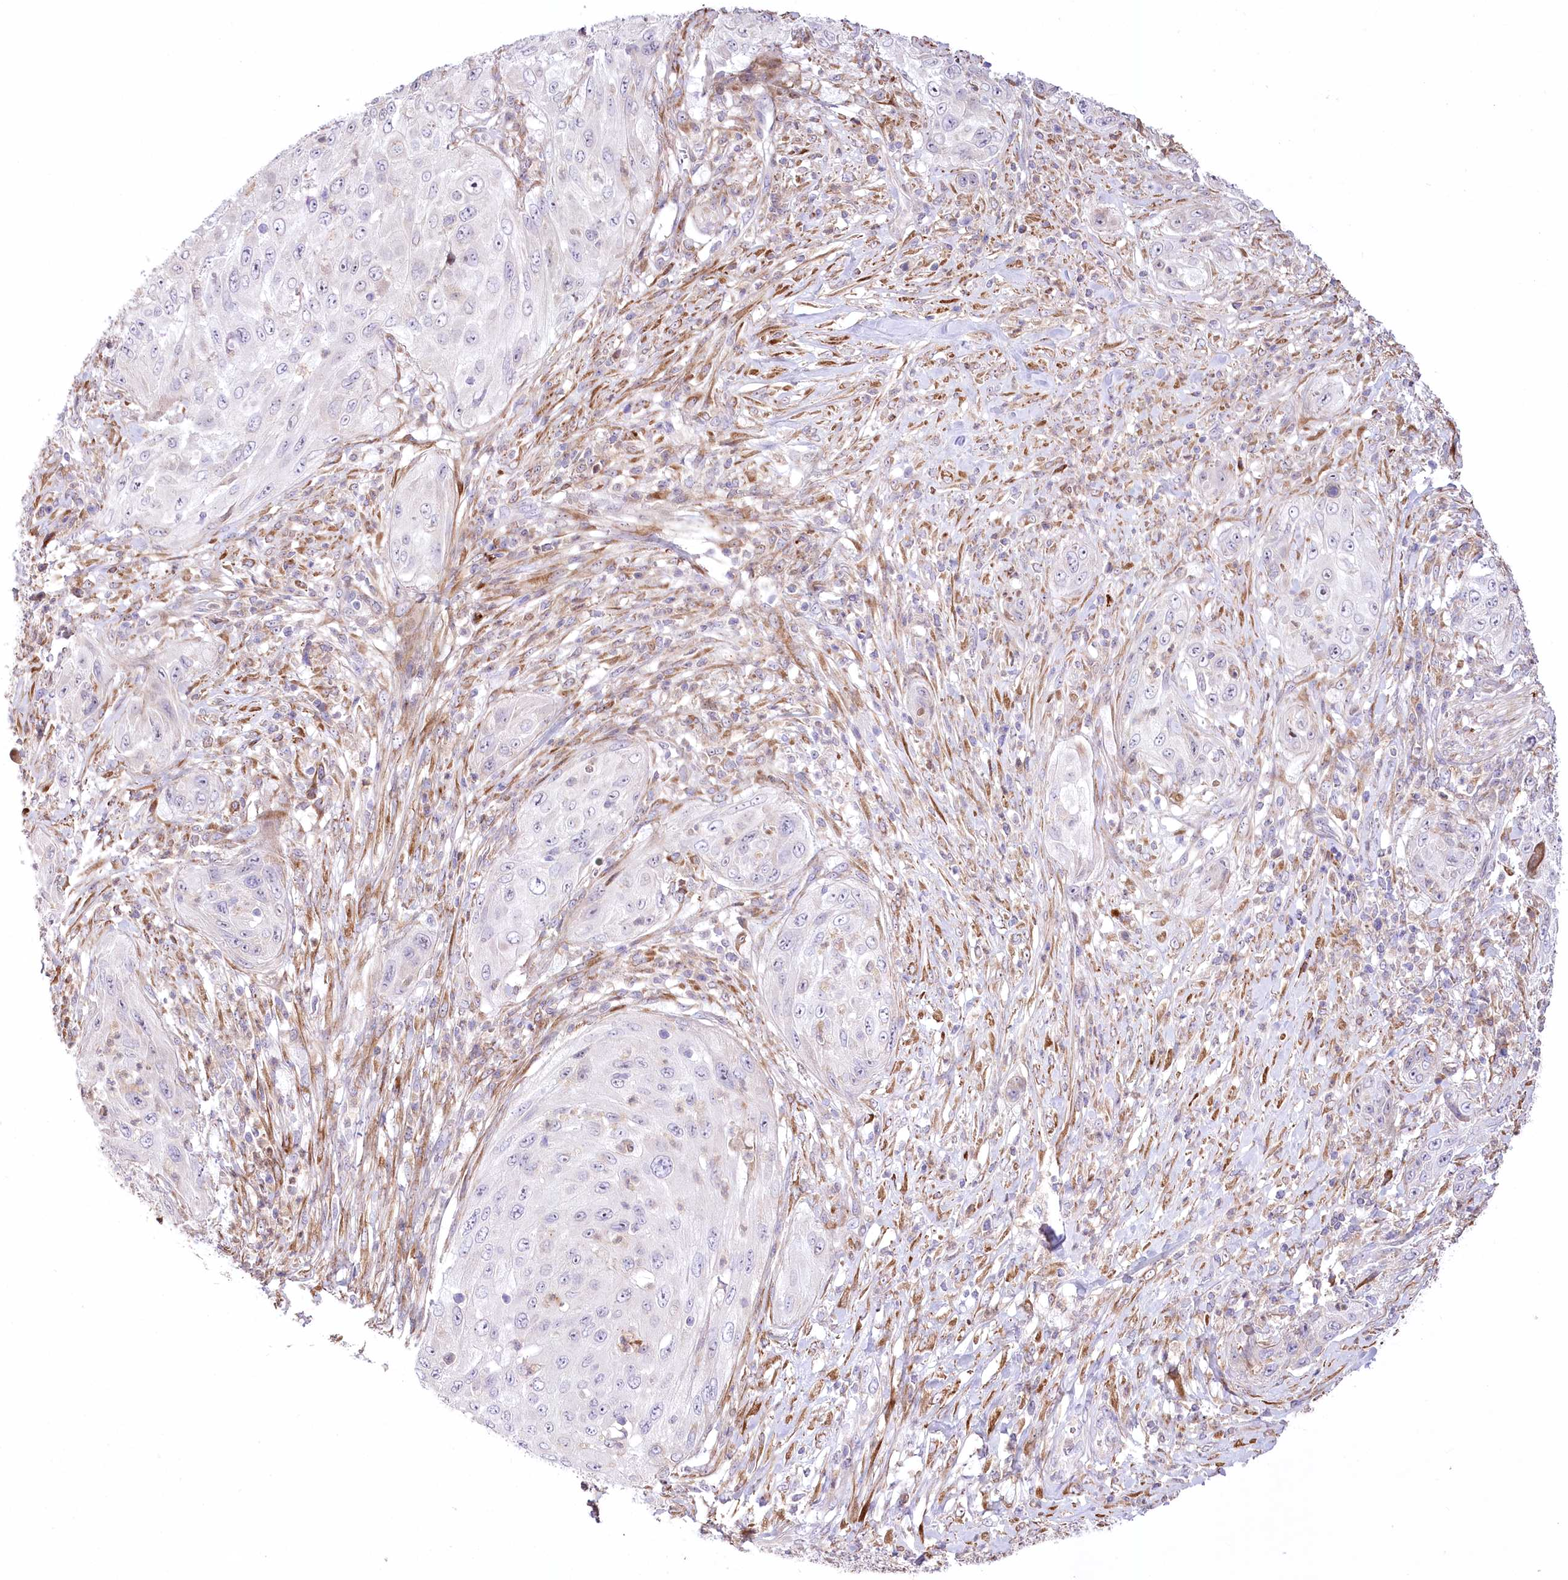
{"staining": {"intensity": "negative", "quantity": "none", "location": "none"}, "tissue": "cervical cancer", "cell_type": "Tumor cells", "image_type": "cancer", "snomed": [{"axis": "morphology", "description": "Squamous cell carcinoma, NOS"}, {"axis": "topography", "description": "Cervix"}], "caption": "Tumor cells show no significant staining in cervical cancer (squamous cell carcinoma). (DAB (3,3'-diaminobenzidine) immunohistochemistry with hematoxylin counter stain).", "gene": "RNF24", "patient": {"sex": "female", "age": 42}}